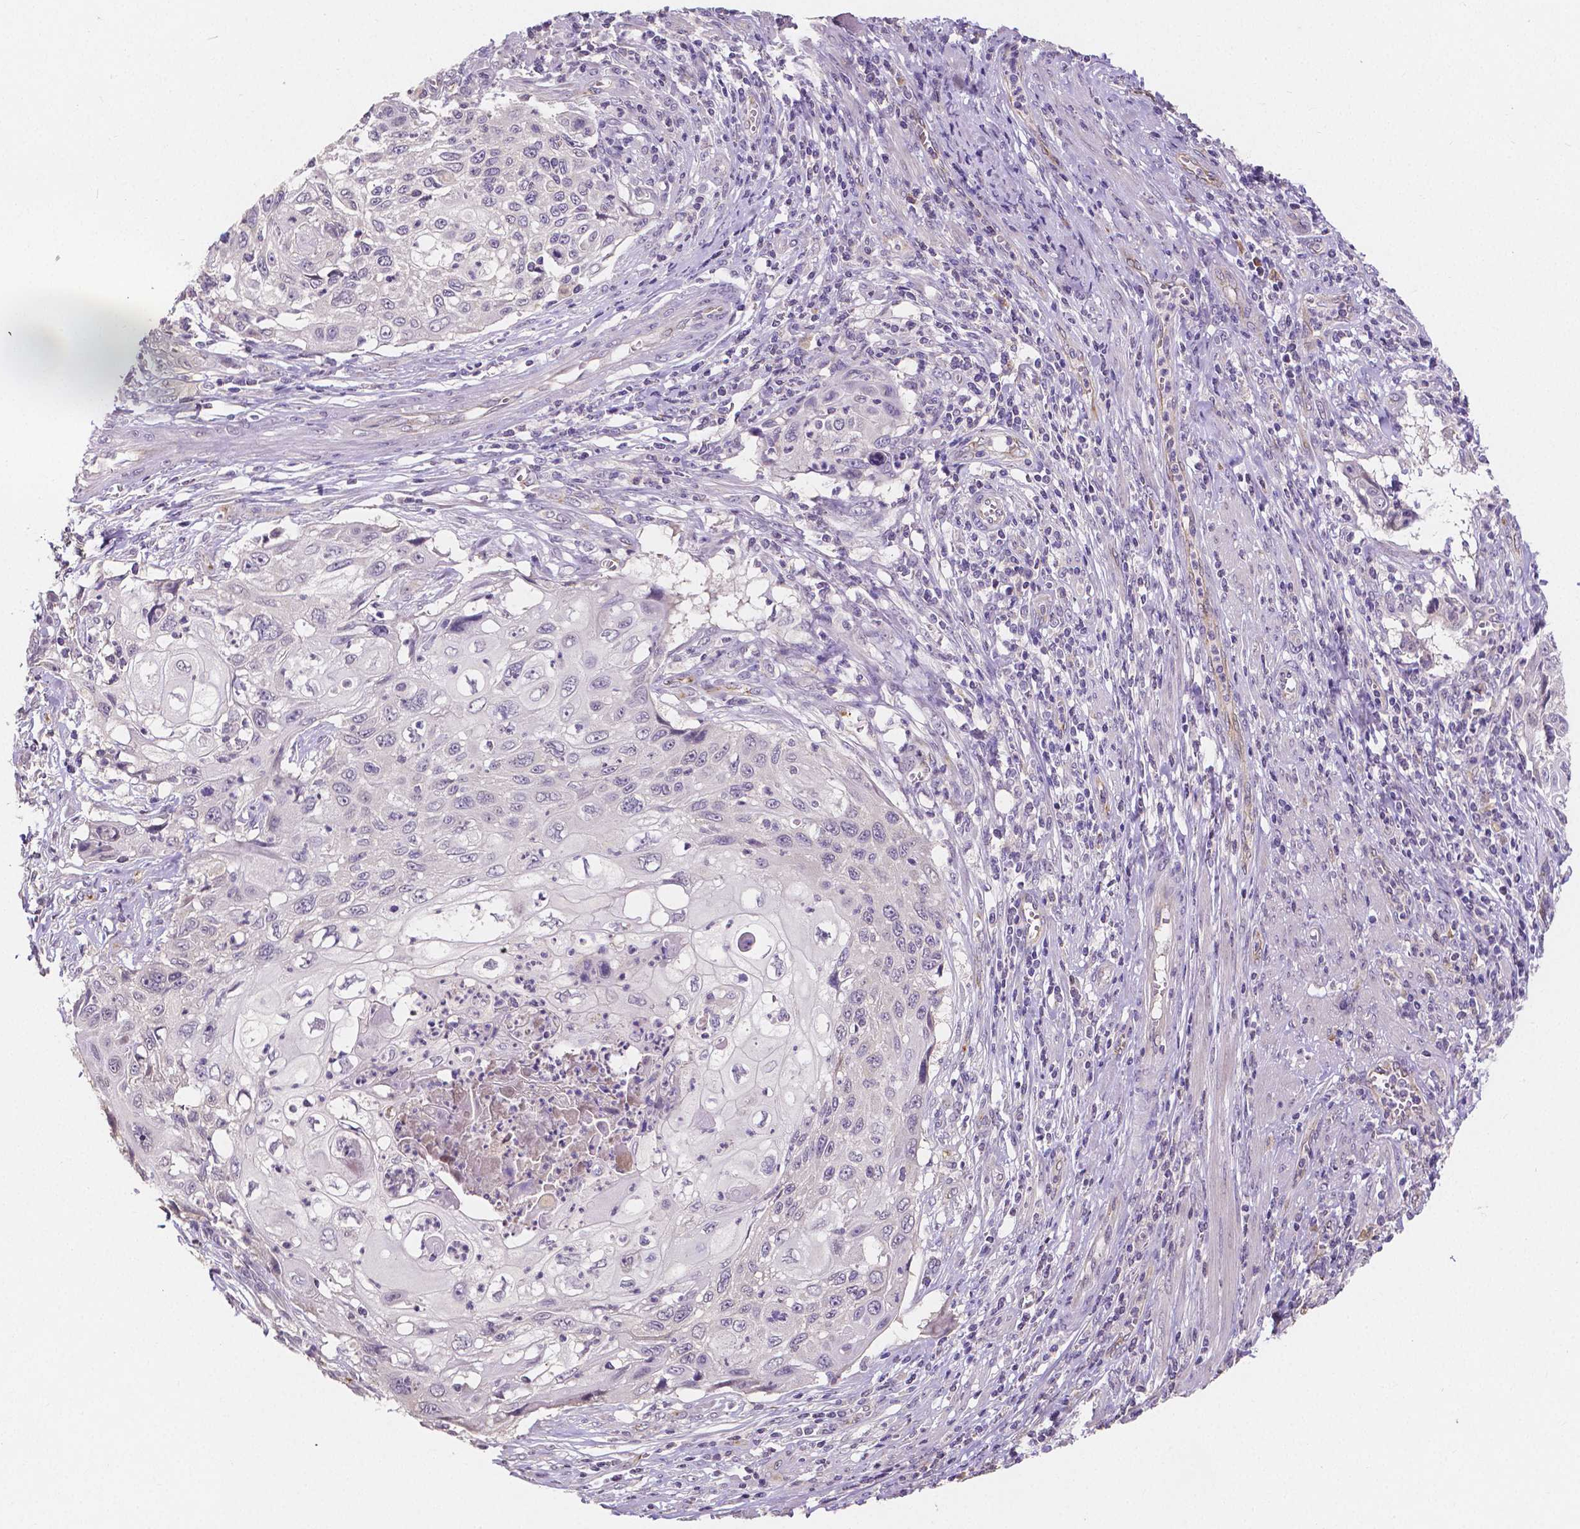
{"staining": {"intensity": "negative", "quantity": "none", "location": "none"}, "tissue": "cervical cancer", "cell_type": "Tumor cells", "image_type": "cancer", "snomed": [{"axis": "morphology", "description": "Squamous cell carcinoma, NOS"}, {"axis": "topography", "description": "Cervix"}], "caption": "Cervical squamous cell carcinoma was stained to show a protein in brown. There is no significant expression in tumor cells.", "gene": "ELAVL2", "patient": {"sex": "female", "age": 70}}